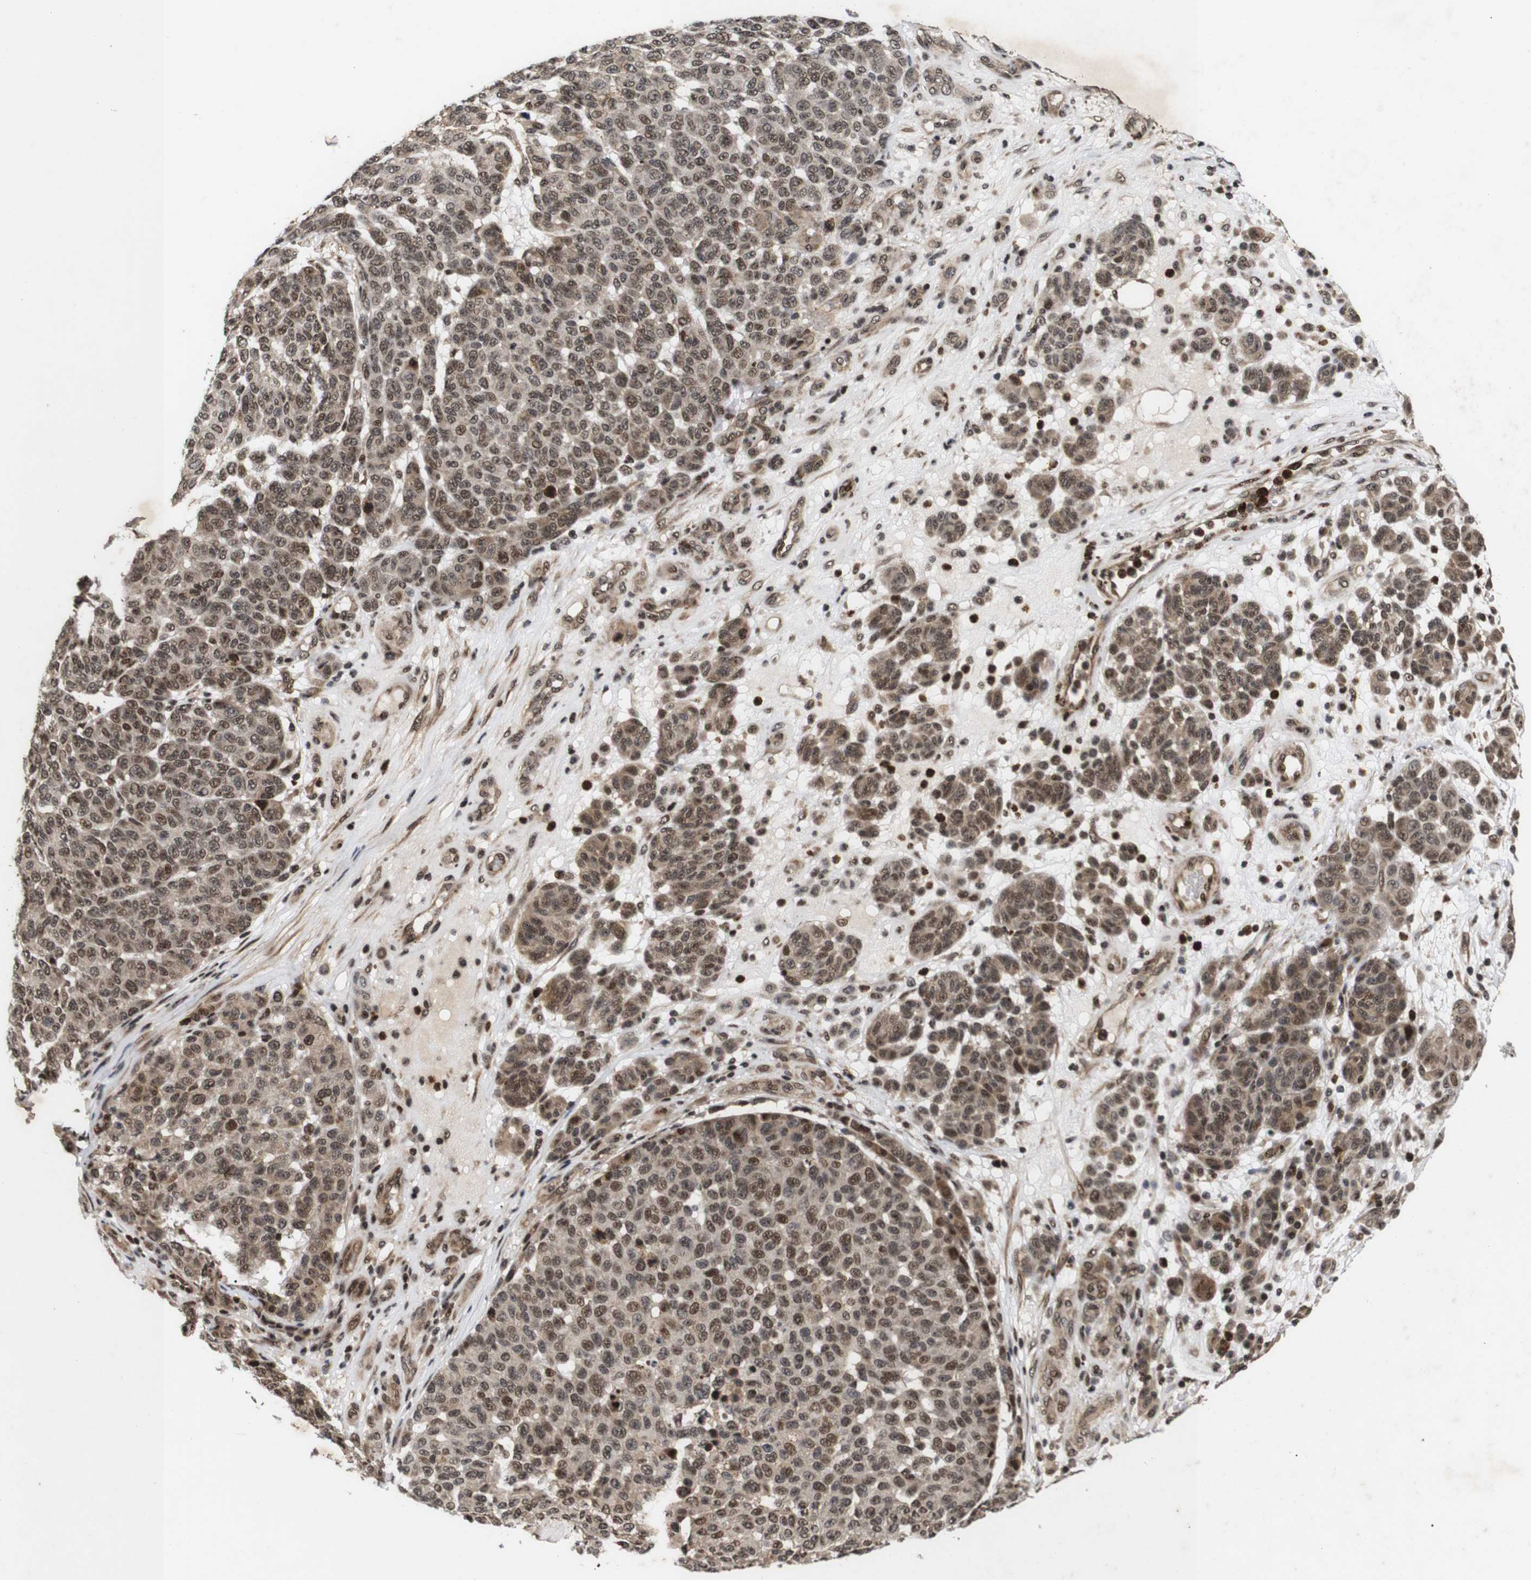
{"staining": {"intensity": "moderate", "quantity": ">75%", "location": "cytoplasmic/membranous,nuclear"}, "tissue": "melanoma", "cell_type": "Tumor cells", "image_type": "cancer", "snomed": [{"axis": "morphology", "description": "Malignant melanoma, NOS"}, {"axis": "topography", "description": "Skin"}], "caption": "Immunohistochemistry (IHC) (DAB) staining of malignant melanoma reveals moderate cytoplasmic/membranous and nuclear protein staining in approximately >75% of tumor cells.", "gene": "KIF23", "patient": {"sex": "male", "age": 59}}